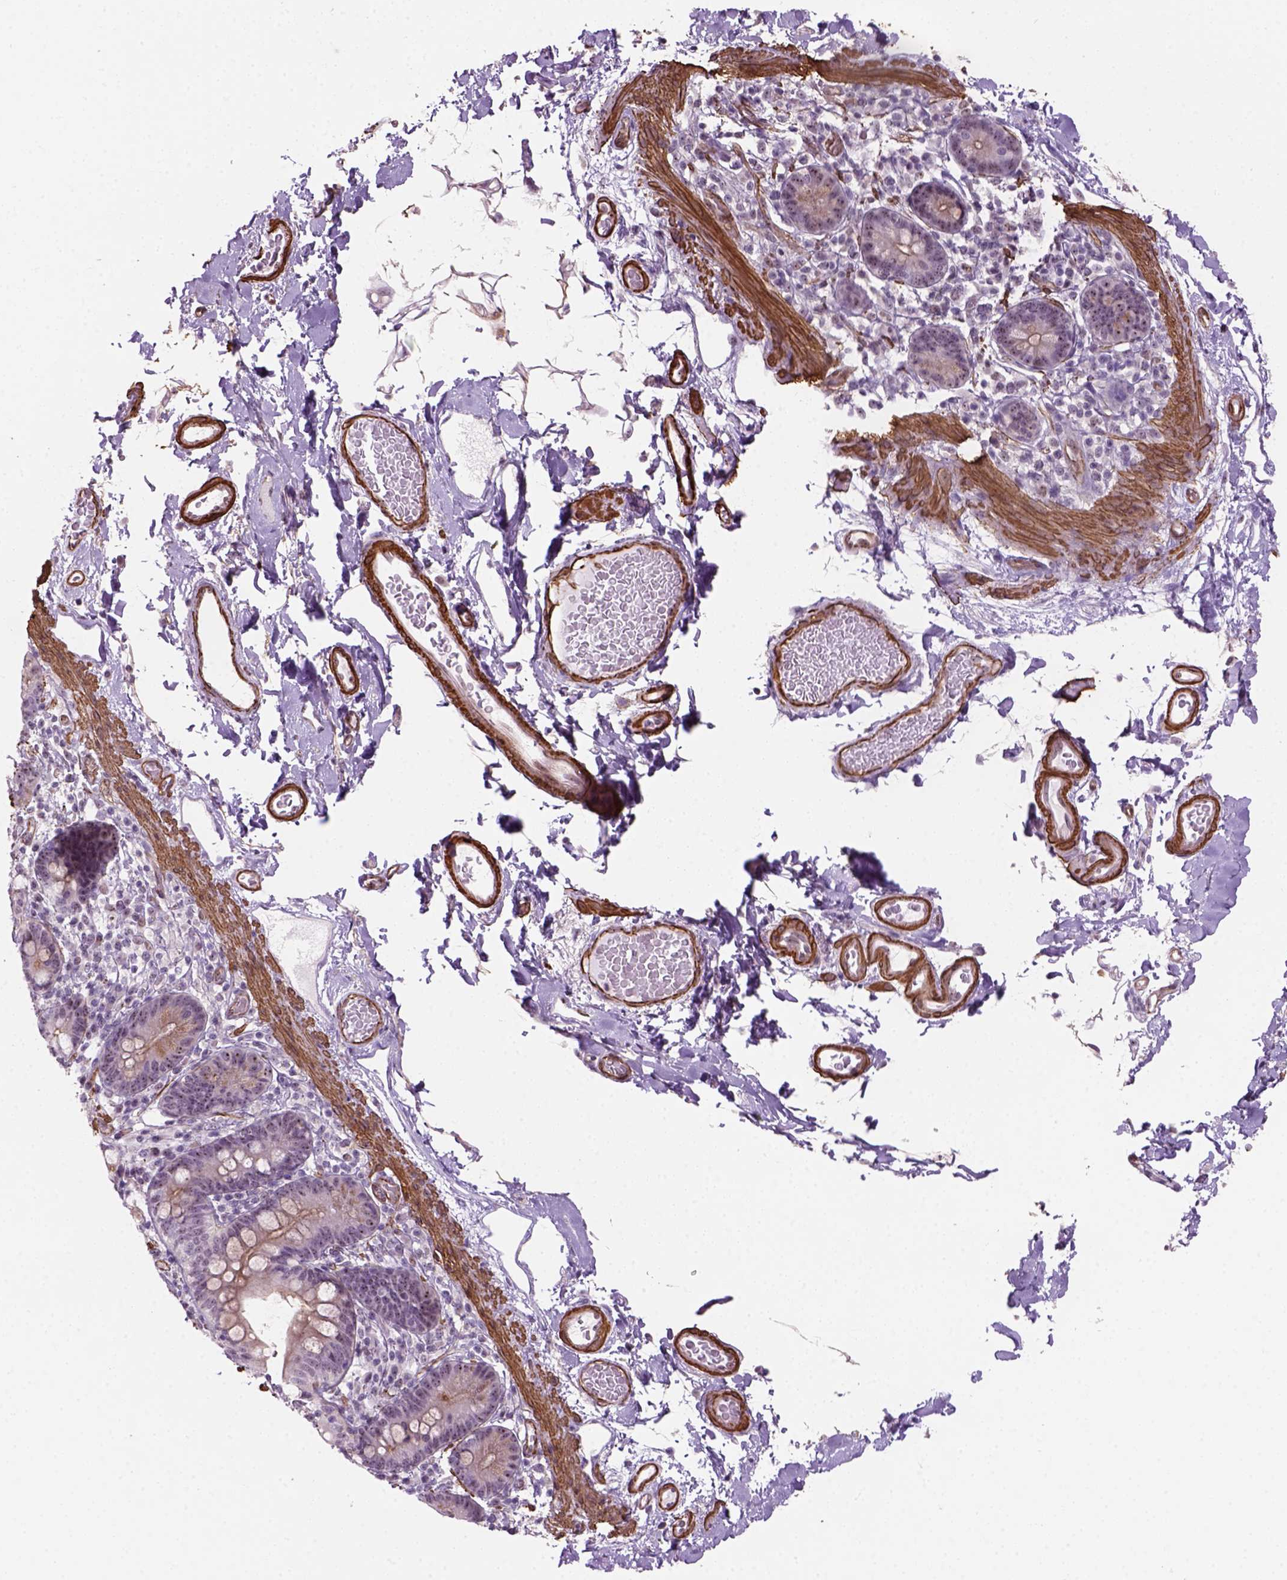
{"staining": {"intensity": "strong", "quantity": ">75%", "location": "nuclear"}, "tissue": "smooth muscle", "cell_type": "Smooth muscle cells", "image_type": "normal", "snomed": [{"axis": "morphology", "description": "Normal tissue, NOS"}, {"axis": "topography", "description": "Smooth muscle"}, {"axis": "topography", "description": "Colon"}], "caption": "Strong nuclear positivity is seen in approximately >75% of smooth muscle cells in normal smooth muscle.", "gene": "RRS1", "patient": {"sex": "male", "age": 73}}